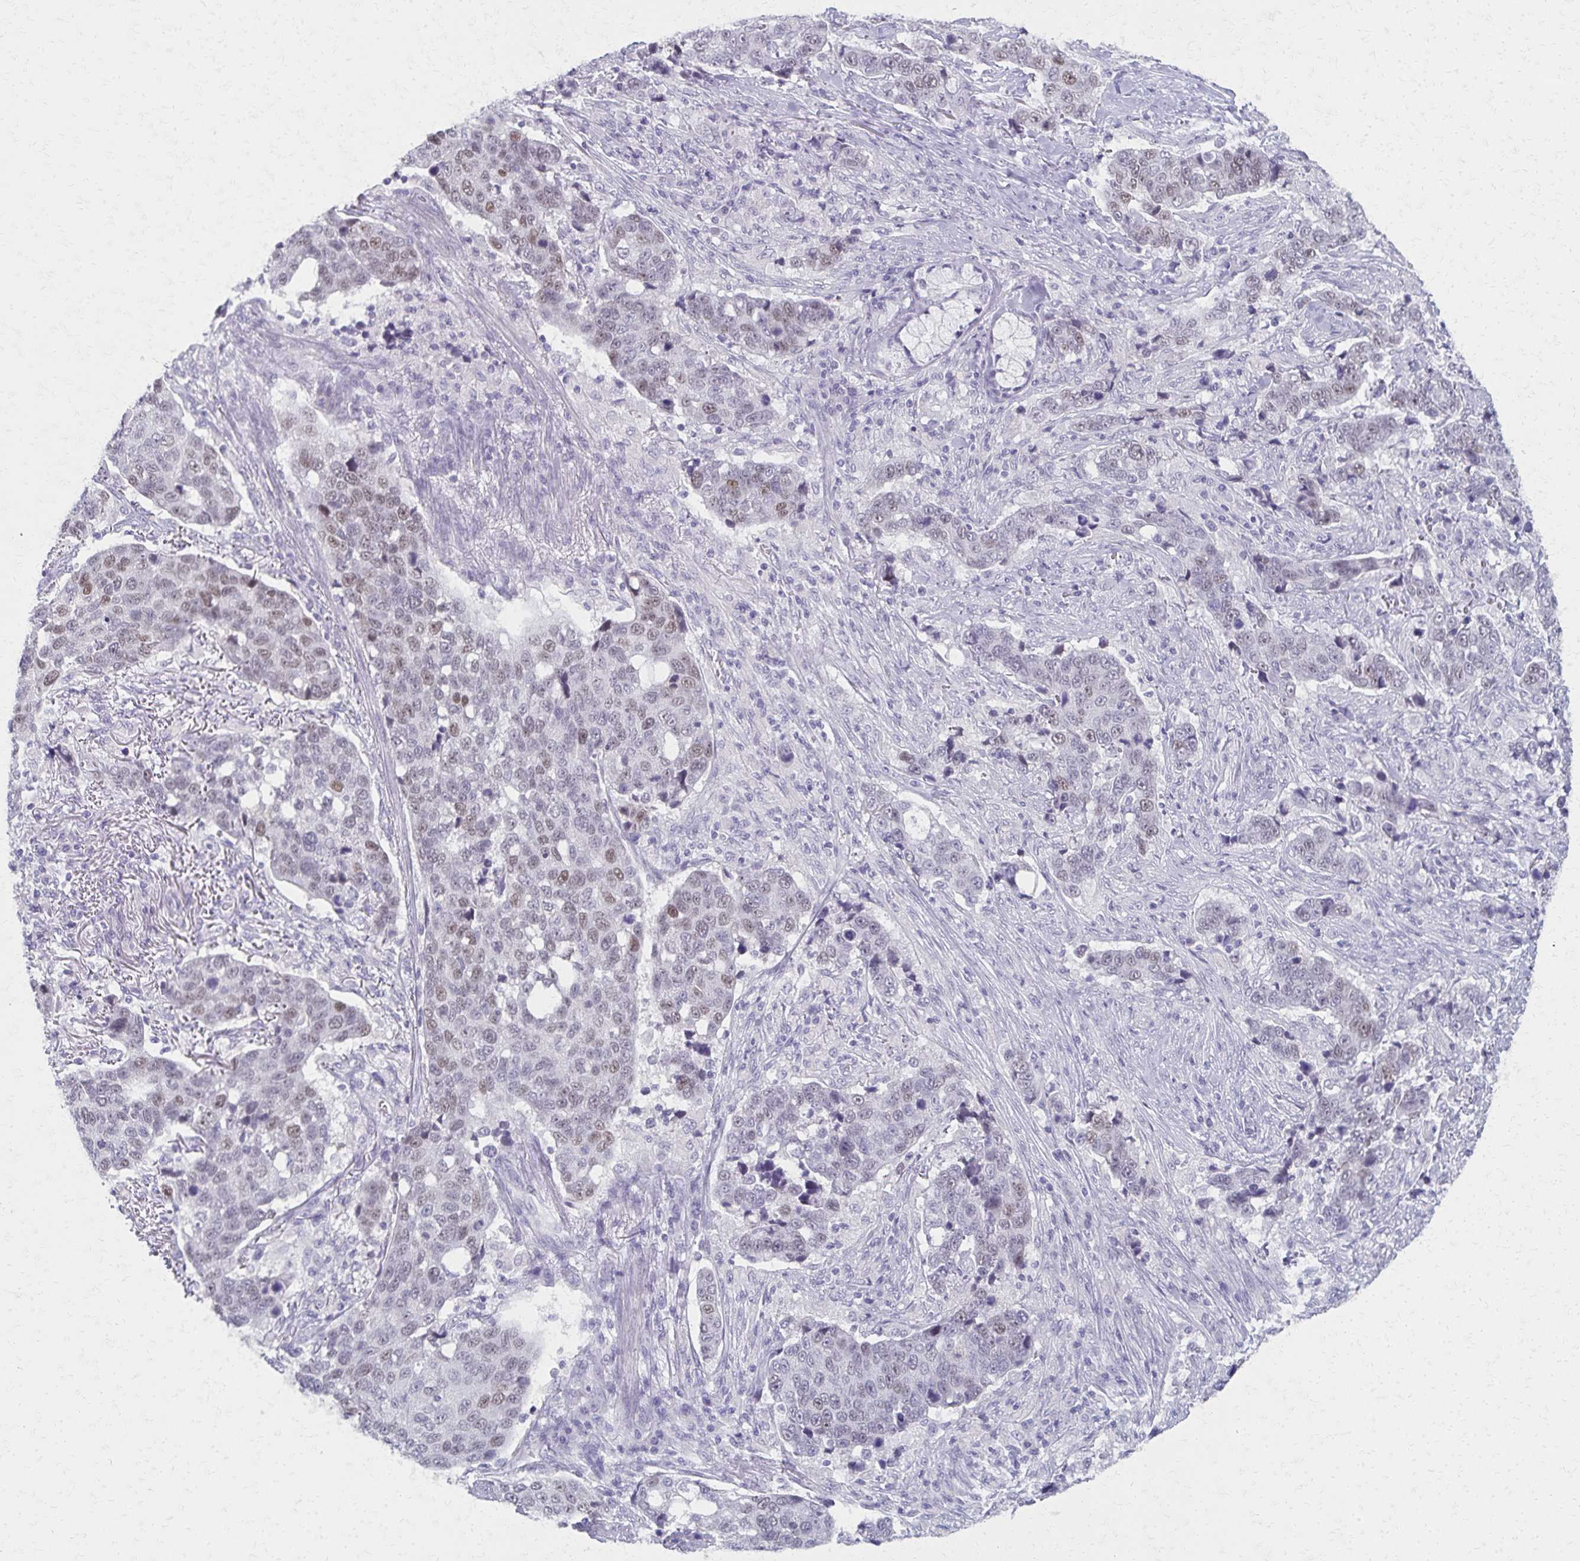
{"staining": {"intensity": "weak", "quantity": "25%-75%", "location": "nuclear"}, "tissue": "lung cancer", "cell_type": "Tumor cells", "image_type": "cancer", "snomed": [{"axis": "morphology", "description": "Squamous cell carcinoma, NOS"}, {"axis": "topography", "description": "Lymph node"}, {"axis": "topography", "description": "Lung"}], "caption": "IHC (DAB) staining of lung cancer (squamous cell carcinoma) exhibits weak nuclear protein expression in approximately 25%-75% of tumor cells.", "gene": "MORC4", "patient": {"sex": "male", "age": 61}}